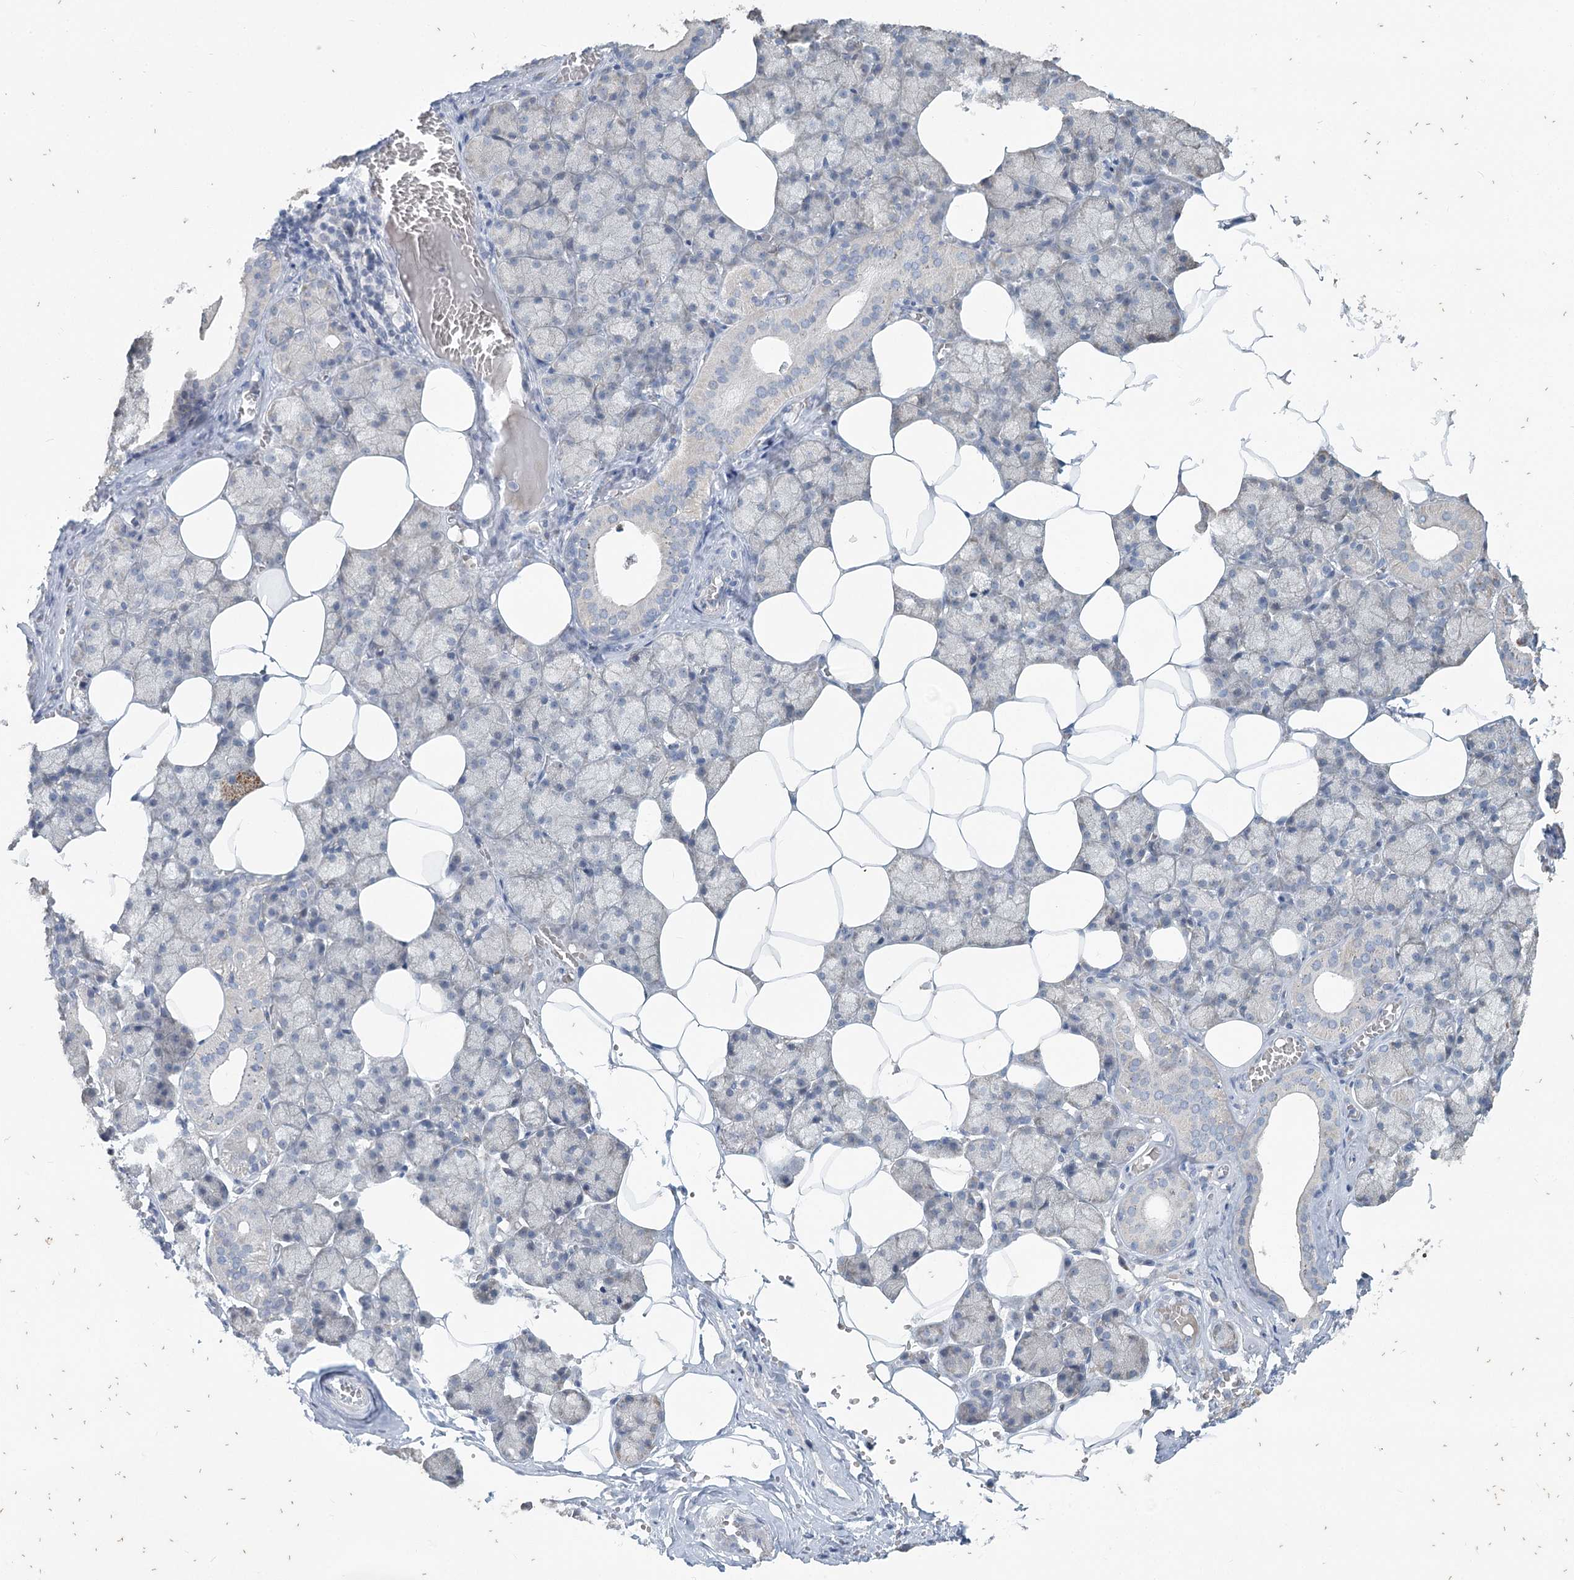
{"staining": {"intensity": "moderate", "quantity": "<25%", "location": "cytoplasmic/membranous"}, "tissue": "salivary gland", "cell_type": "Glandular cells", "image_type": "normal", "snomed": [{"axis": "morphology", "description": "Normal tissue, NOS"}, {"axis": "topography", "description": "Salivary gland"}], "caption": "Normal salivary gland reveals moderate cytoplasmic/membranous expression in approximately <25% of glandular cells The protein of interest is shown in brown color, while the nuclei are stained blue..", "gene": "SLC9A3", "patient": {"sex": "male", "age": 62}}